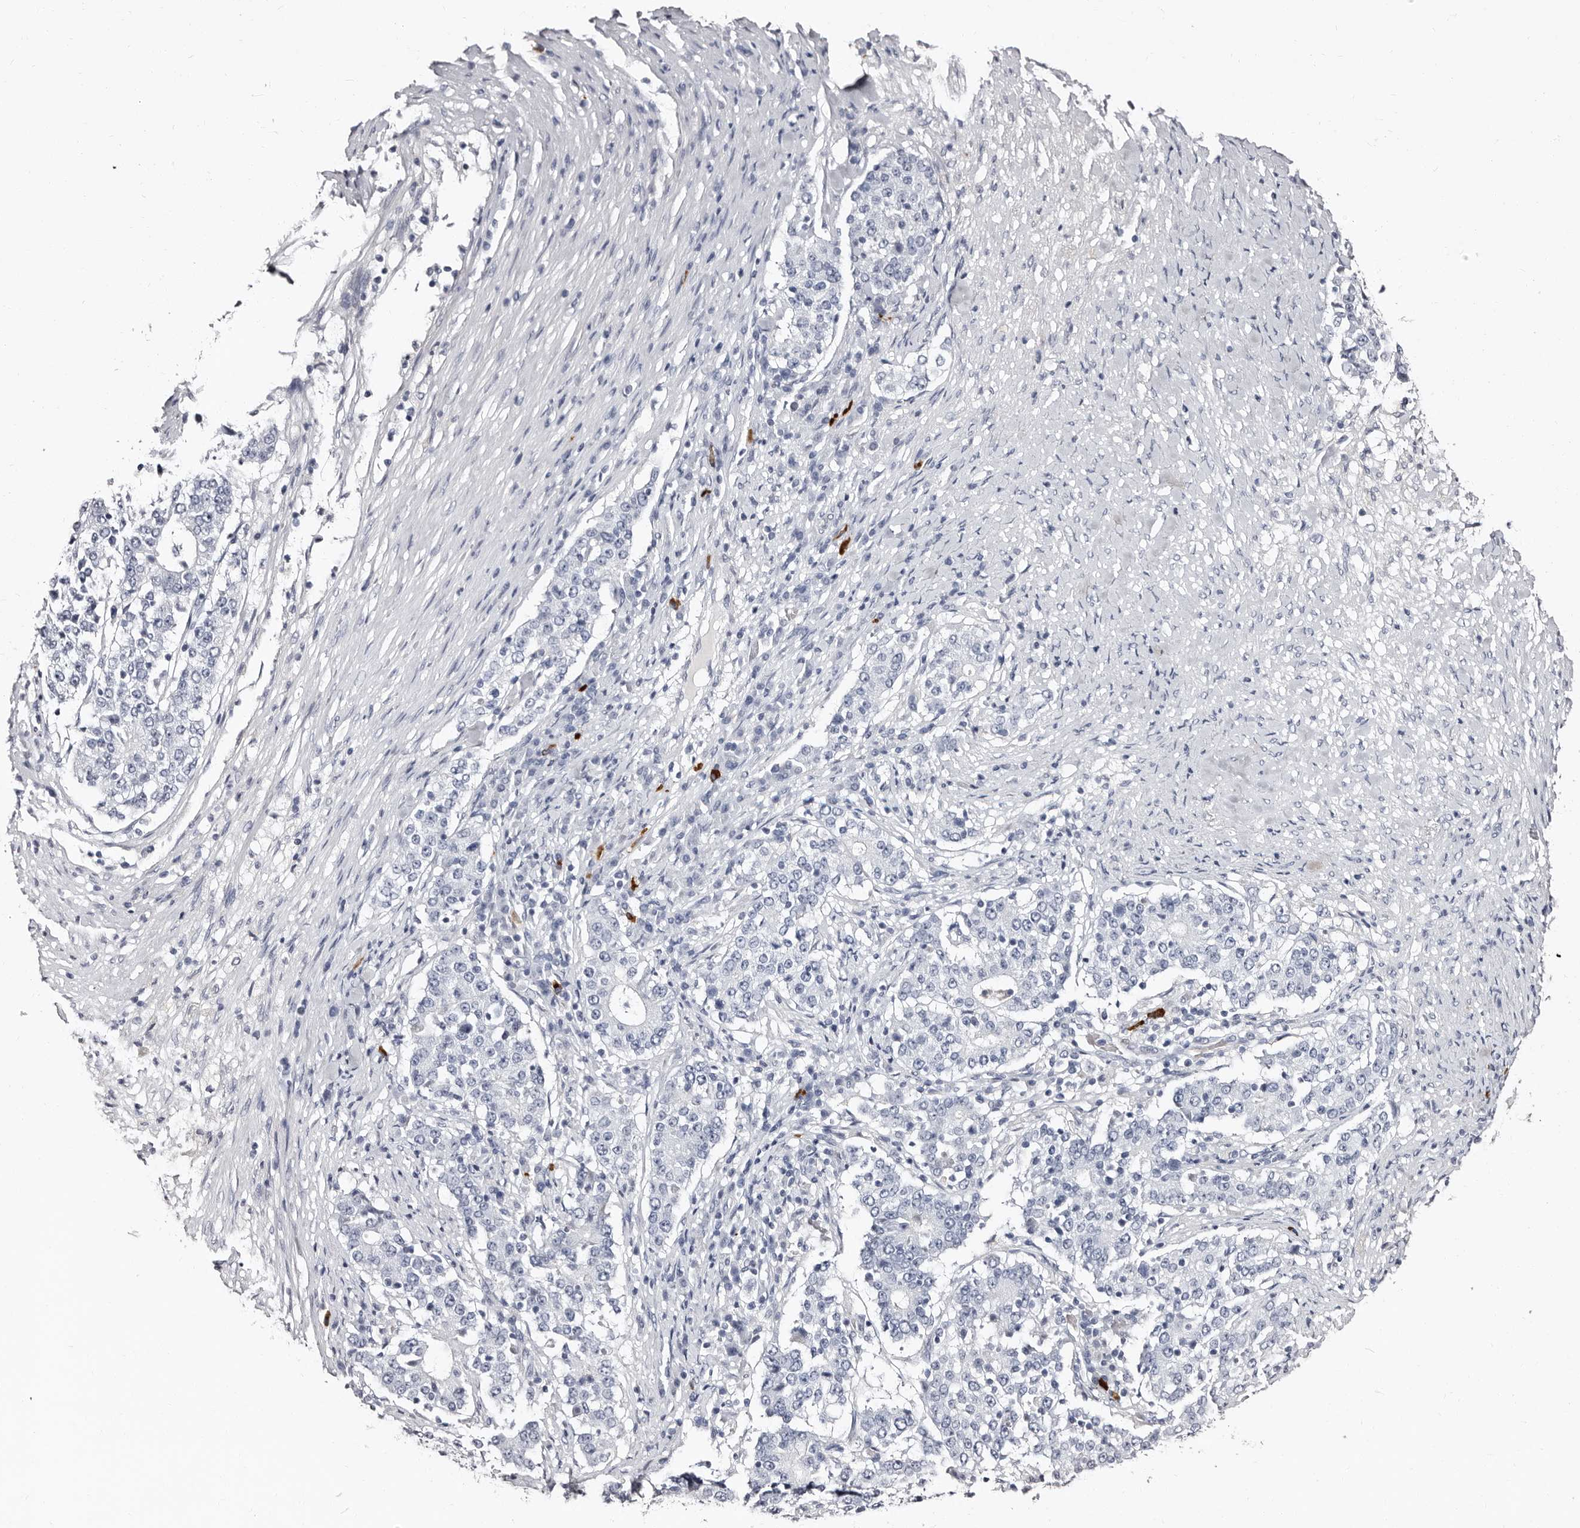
{"staining": {"intensity": "negative", "quantity": "none", "location": "none"}, "tissue": "stomach cancer", "cell_type": "Tumor cells", "image_type": "cancer", "snomed": [{"axis": "morphology", "description": "Adenocarcinoma, NOS"}, {"axis": "topography", "description": "Stomach"}], "caption": "Micrograph shows no protein positivity in tumor cells of stomach cancer (adenocarcinoma) tissue.", "gene": "TBC1D22B", "patient": {"sex": "male", "age": 59}}